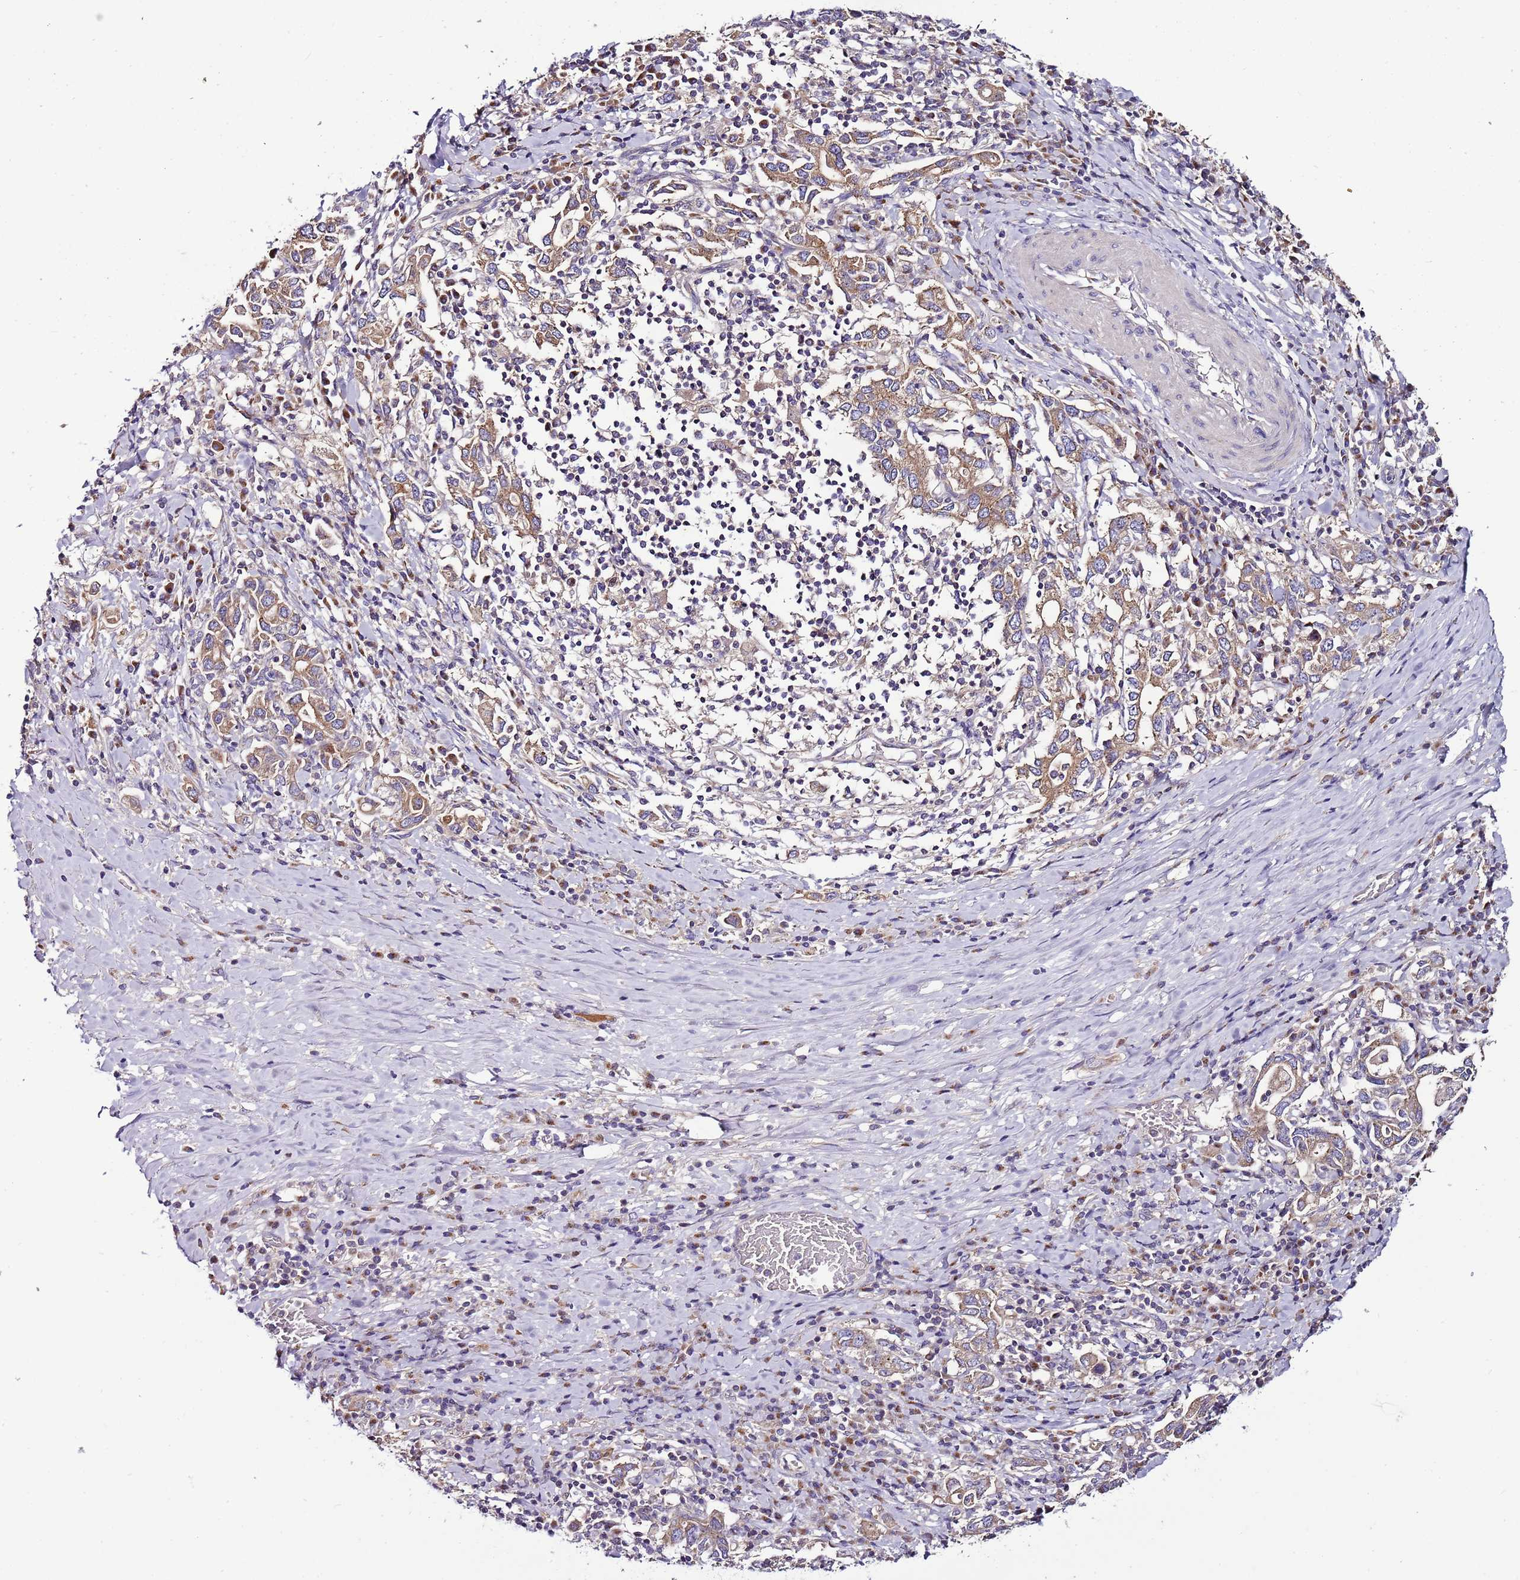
{"staining": {"intensity": "moderate", "quantity": ">75%", "location": "cytoplasmic/membranous"}, "tissue": "stomach cancer", "cell_type": "Tumor cells", "image_type": "cancer", "snomed": [{"axis": "morphology", "description": "Adenocarcinoma, NOS"}, {"axis": "topography", "description": "Stomach, upper"}, {"axis": "topography", "description": "Stomach"}], "caption": "Immunohistochemistry (IHC) histopathology image of stomach cancer (adenocarcinoma) stained for a protein (brown), which displays medium levels of moderate cytoplasmic/membranous expression in about >75% of tumor cells.", "gene": "FAM20A", "patient": {"sex": "male", "age": 62}}